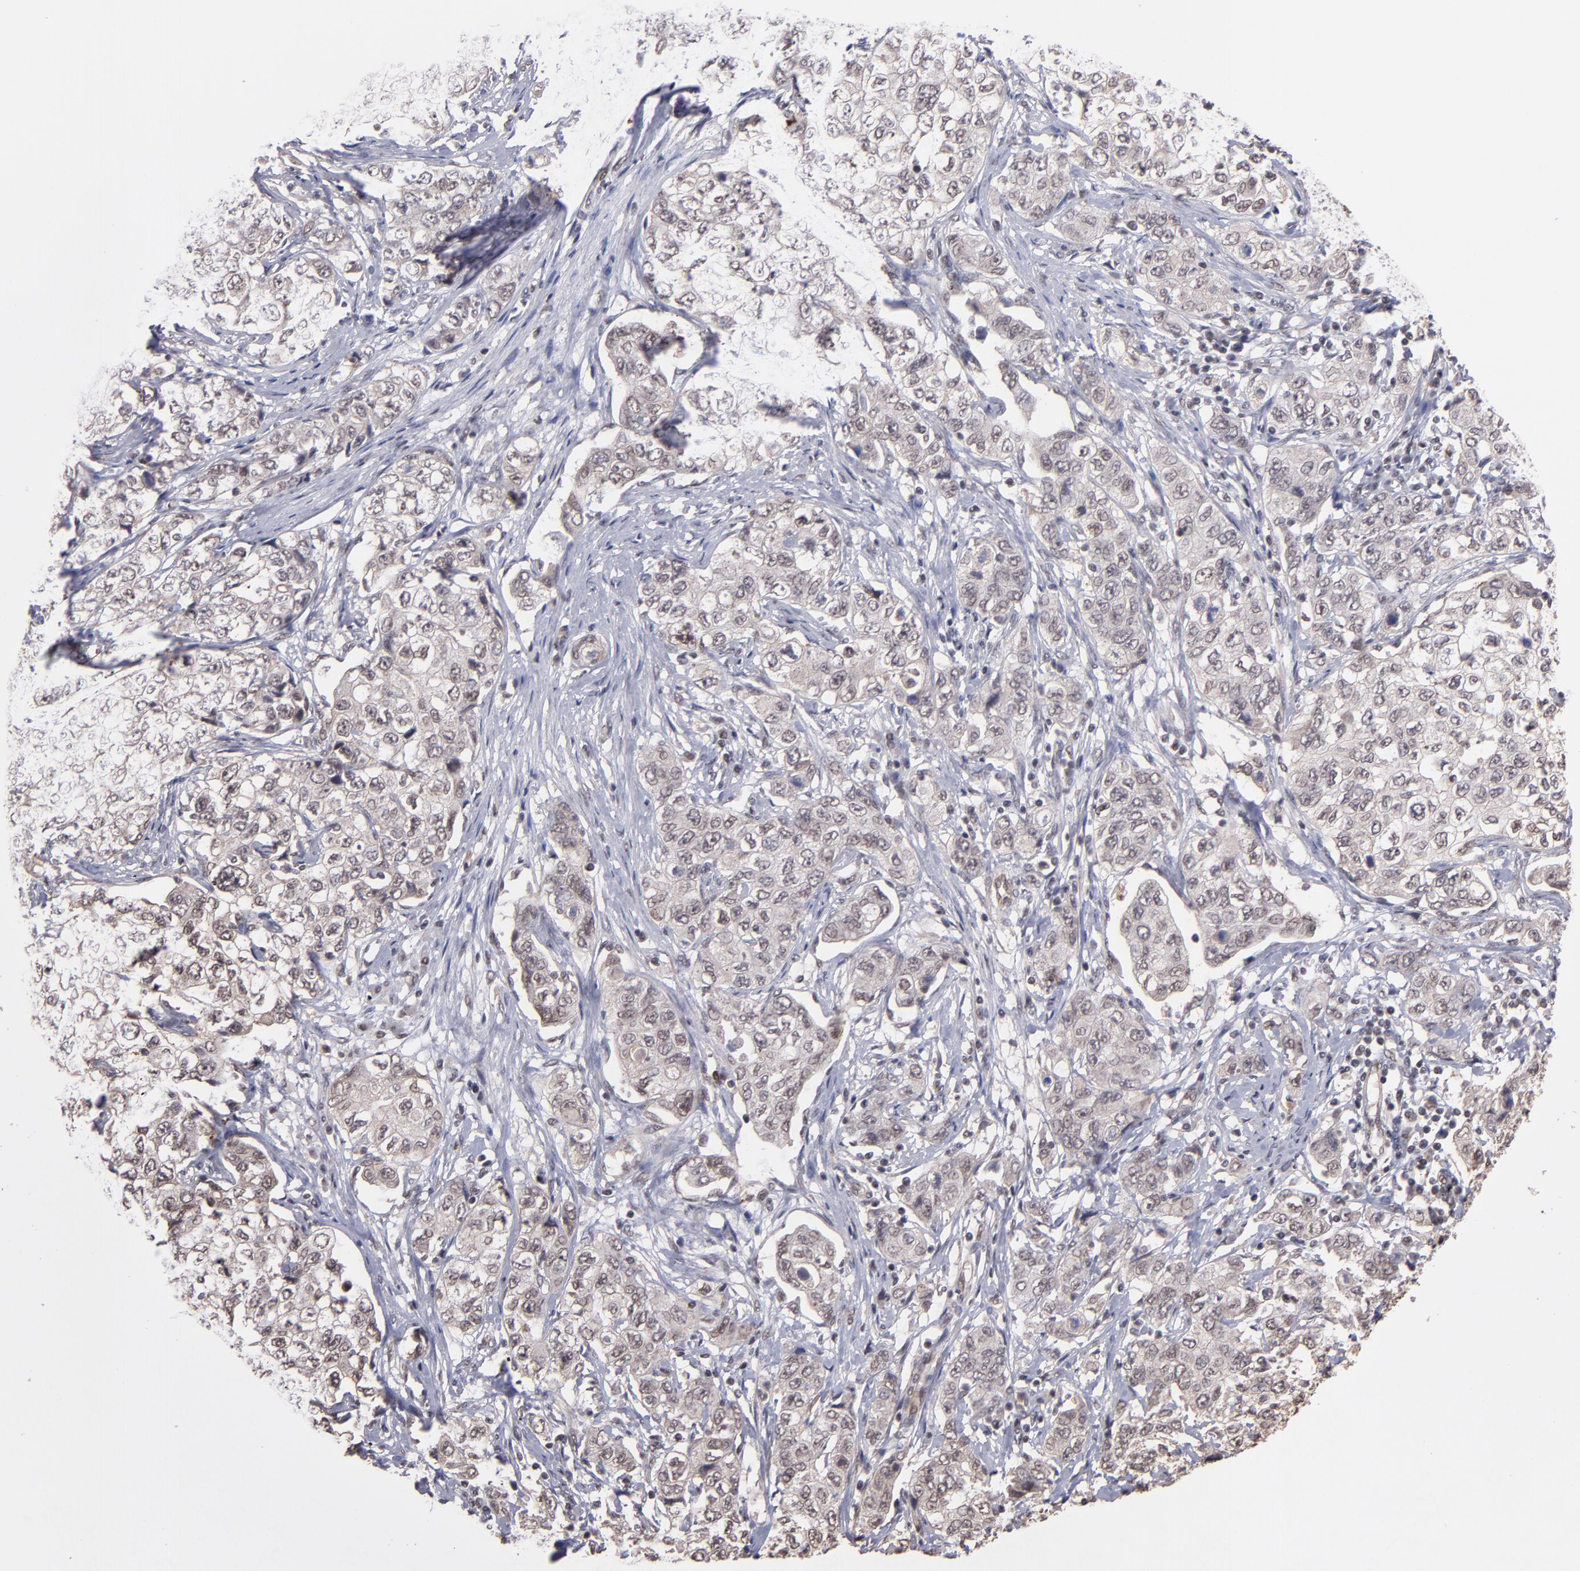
{"staining": {"intensity": "weak", "quantity": "25%-75%", "location": "nuclear"}, "tissue": "stomach cancer", "cell_type": "Tumor cells", "image_type": "cancer", "snomed": [{"axis": "morphology", "description": "Adenocarcinoma, NOS"}, {"axis": "topography", "description": "Stomach"}], "caption": "Immunohistochemical staining of human stomach cancer (adenocarcinoma) shows low levels of weak nuclear protein expression in approximately 25%-75% of tumor cells.", "gene": "TERF2", "patient": {"sex": "male", "age": 48}}